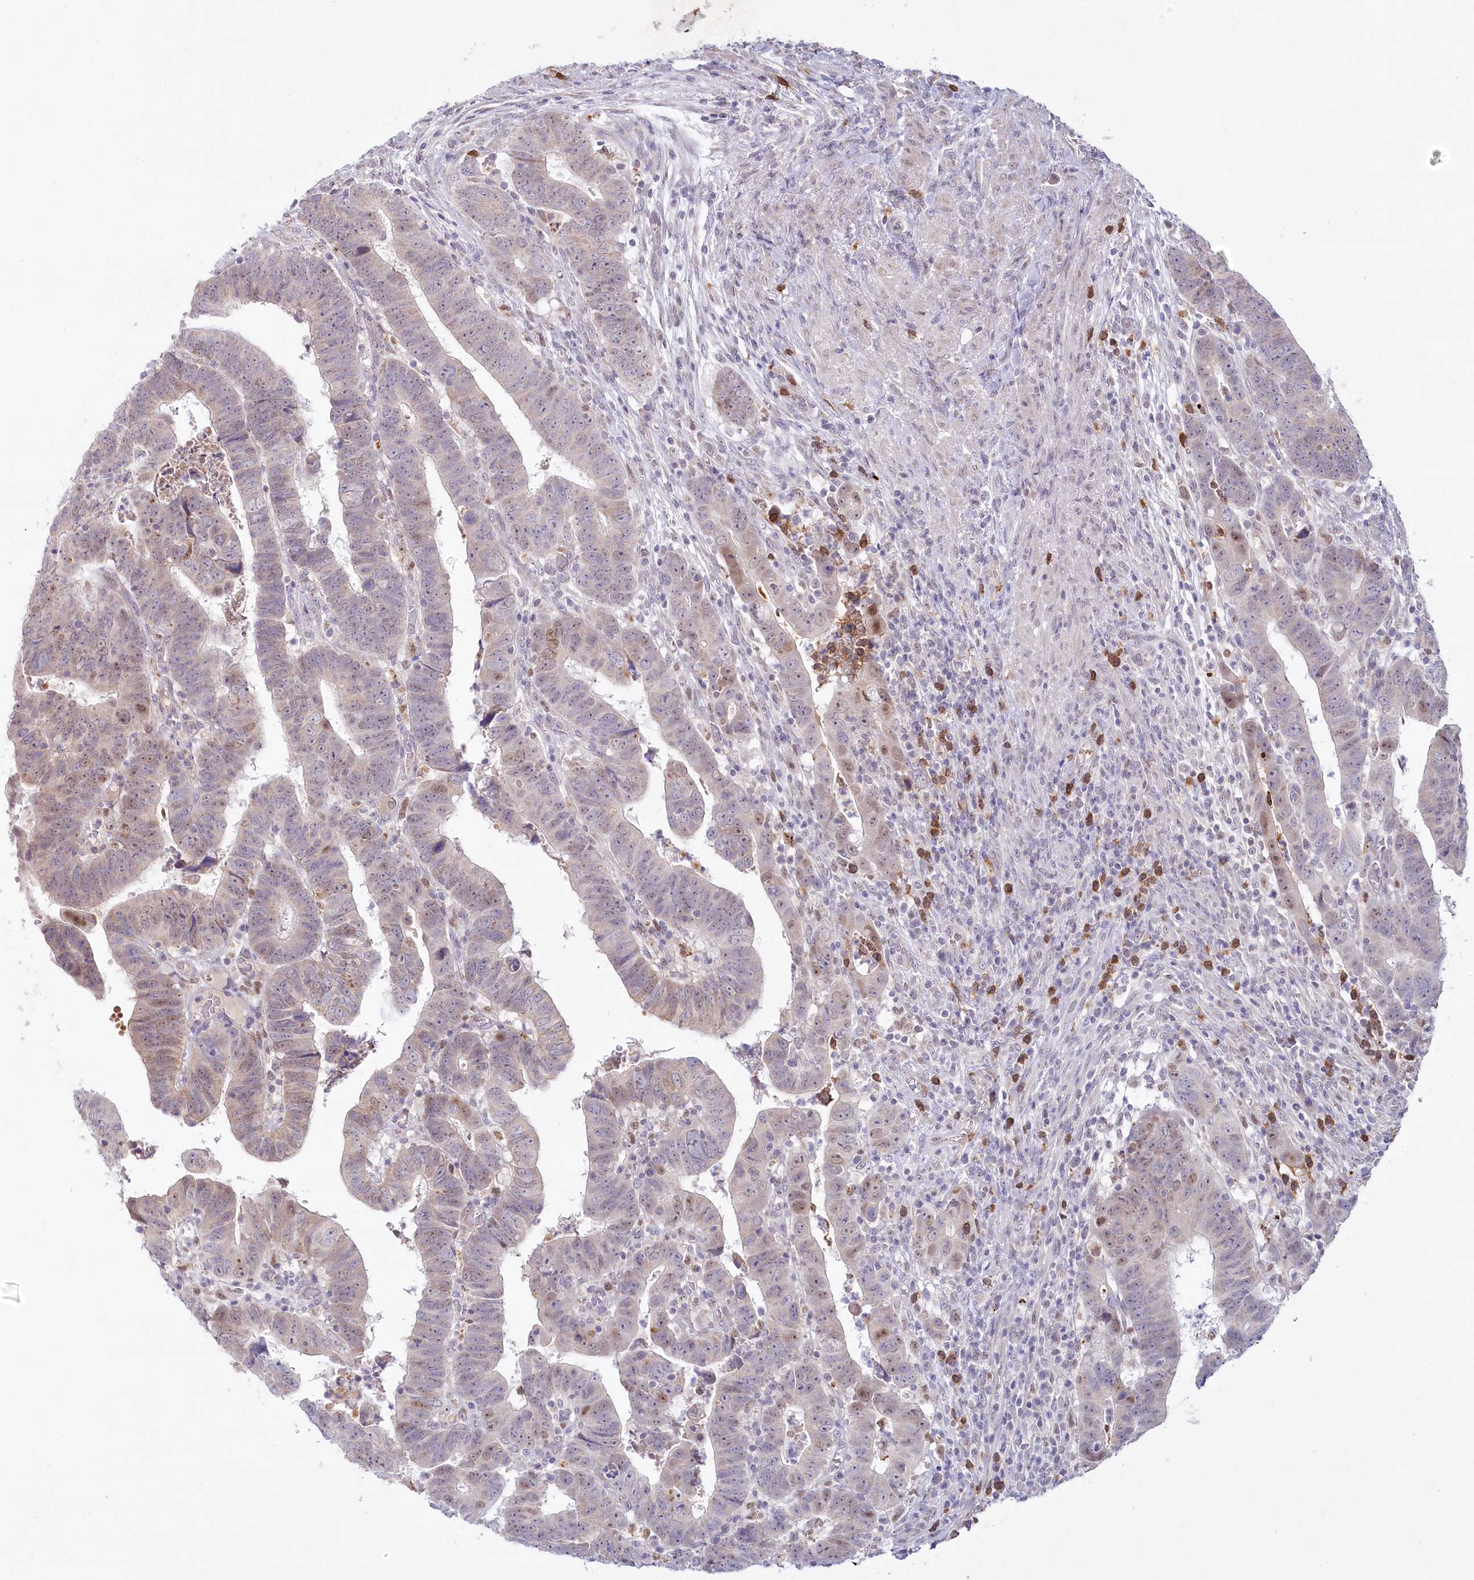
{"staining": {"intensity": "weak", "quantity": "<25%", "location": "nuclear"}, "tissue": "colorectal cancer", "cell_type": "Tumor cells", "image_type": "cancer", "snomed": [{"axis": "morphology", "description": "Normal tissue, NOS"}, {"axis": "morphology", "description": "Adenocarcinoma, NOS"}, {"axis": "topography", "description": "Rectum"}], "caption": "DAB (3,3'-diaminobenzidine) immunohistochemical staining of colorectal cancer exhibits no significant positivity in tumor cells. The staining was performed using DAB to visualize the protein expression in brown, while the nuclei were stained in blue with hematoxylin (Magnification: 20x).", "gene": "ABITRAM", "patient": {"sex": "female", "age": 65}}